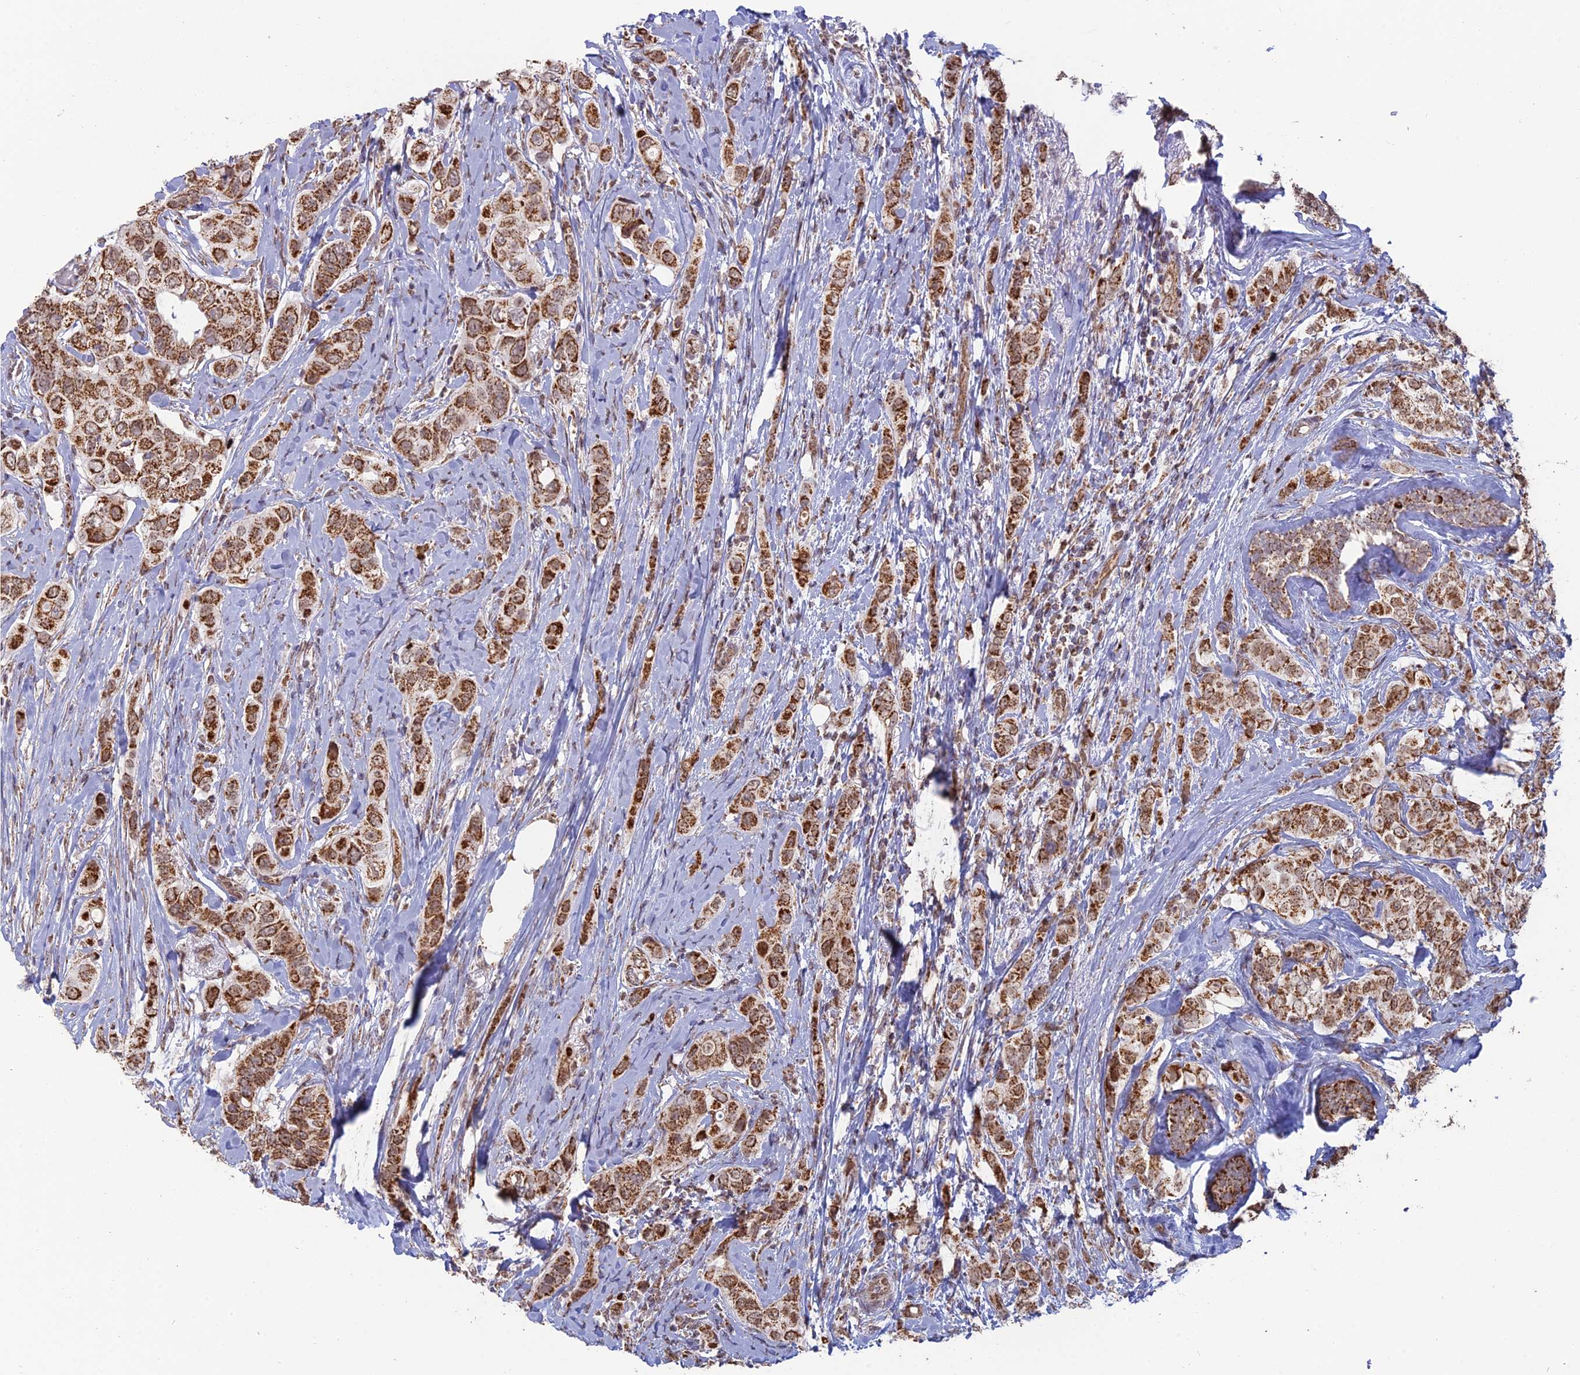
{"staining": {"intensity": "strong", "quantity": ">75%", "location": "cytoplasmic/membranous"}, "tissue": "breast cancer", "cell_type": "Tumor cells", "image_type": "cancer", "snomed": [{"axis": "morphology", "description": "Lobular carcinoma"}, {"axis": "topography", "description": "Breast"}], "caption": "About >75% of tumor cells in breast cancer (lobular carcinoma) demonstrate strong cytoplasmic/membranous protein expression as visualized by brown immunohistochemical staining.", "gene": "ARHGAP40", "patient": {"sex": "female", "age": 51}}